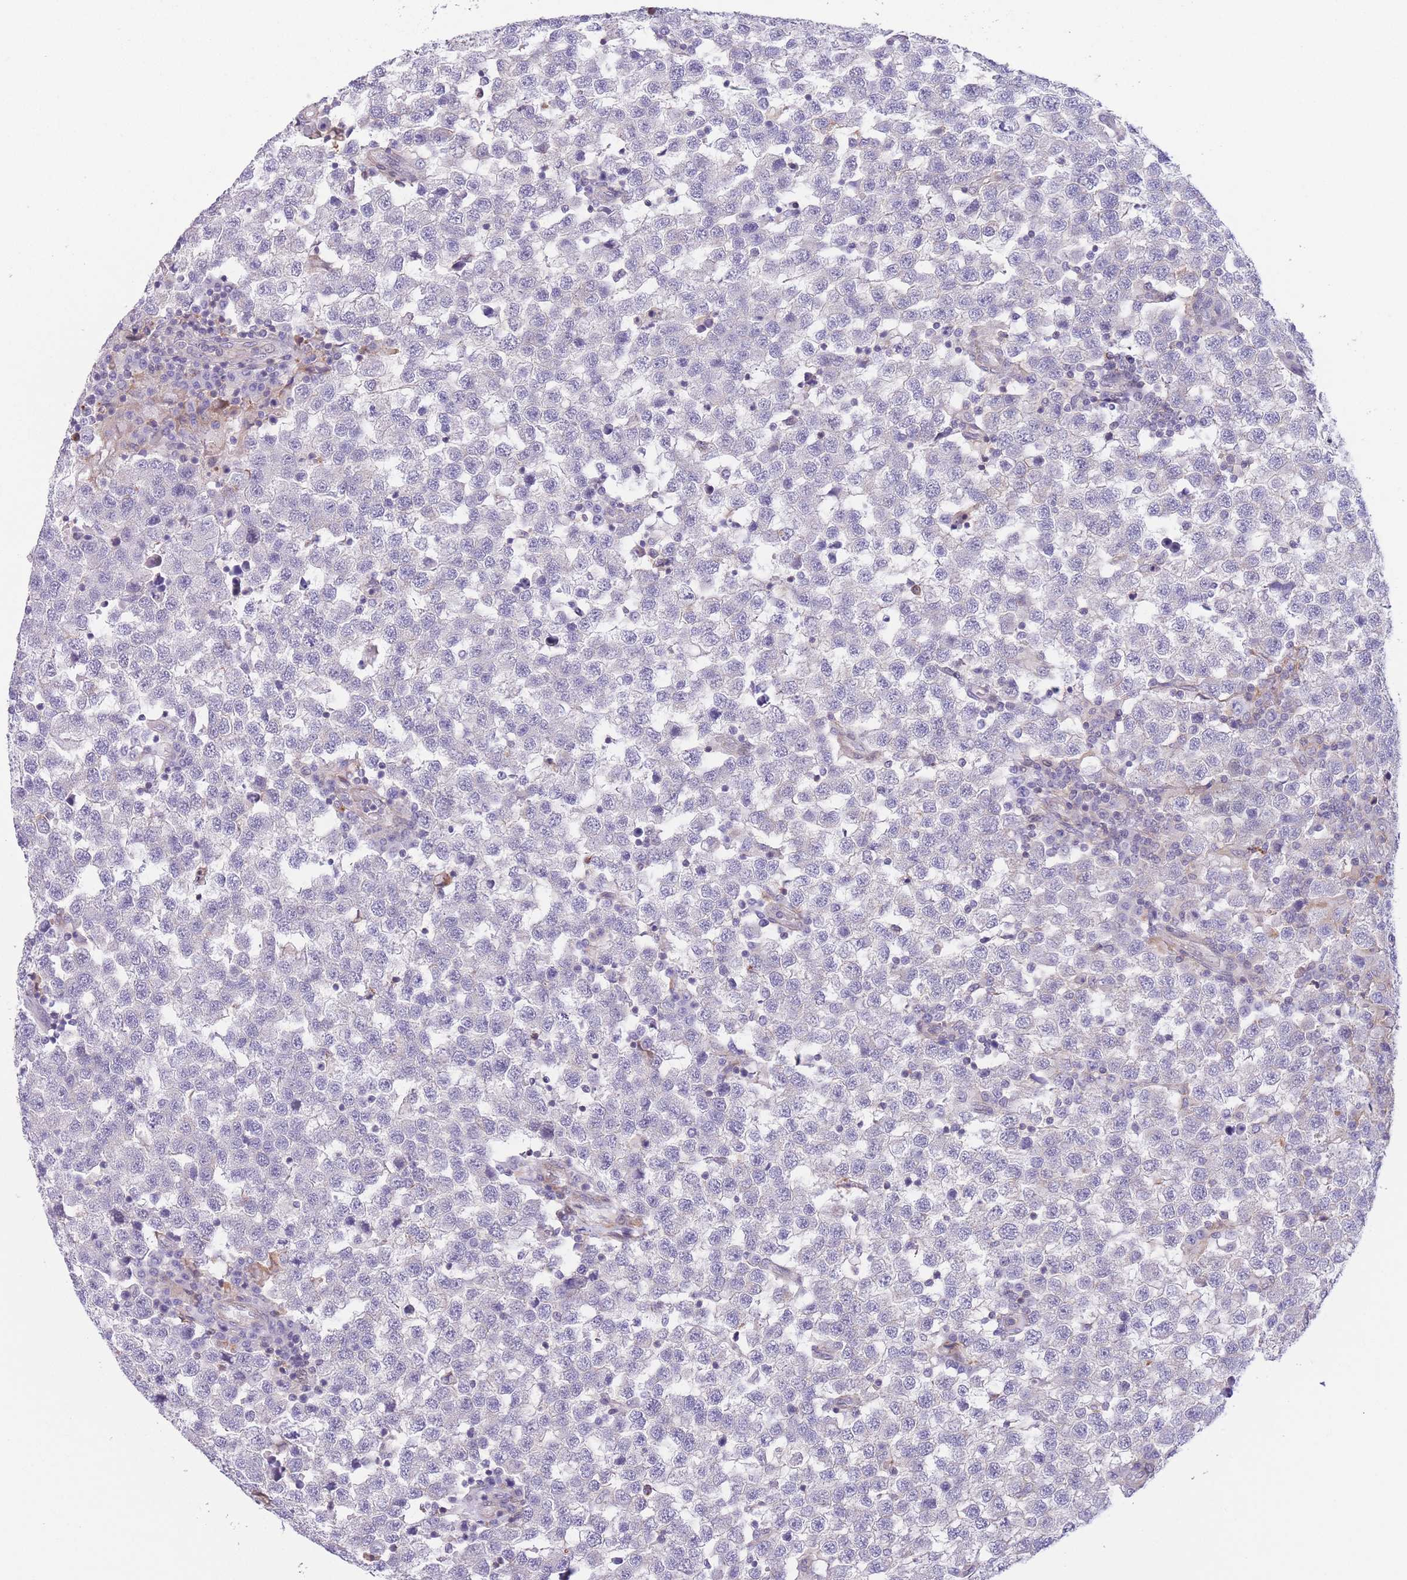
{"staining": {"intensity": "negative", "quantity": "none", "location": "none"}, "tissue": "testis cancer", "cell_type": "Tumor cells", "image_type": "cancer", "snomed": [{"axis": "morphology", "description": "Seminoma, NOS"}, {"axis": "topography", "description": "Testis"}], "caption": "An IHC image of seminoma (testis) is shown. There is no staining in tumor cells of seminoma (testis).", "gene": "C9orf152", "patient": {"sex": "male", "age": 34}}